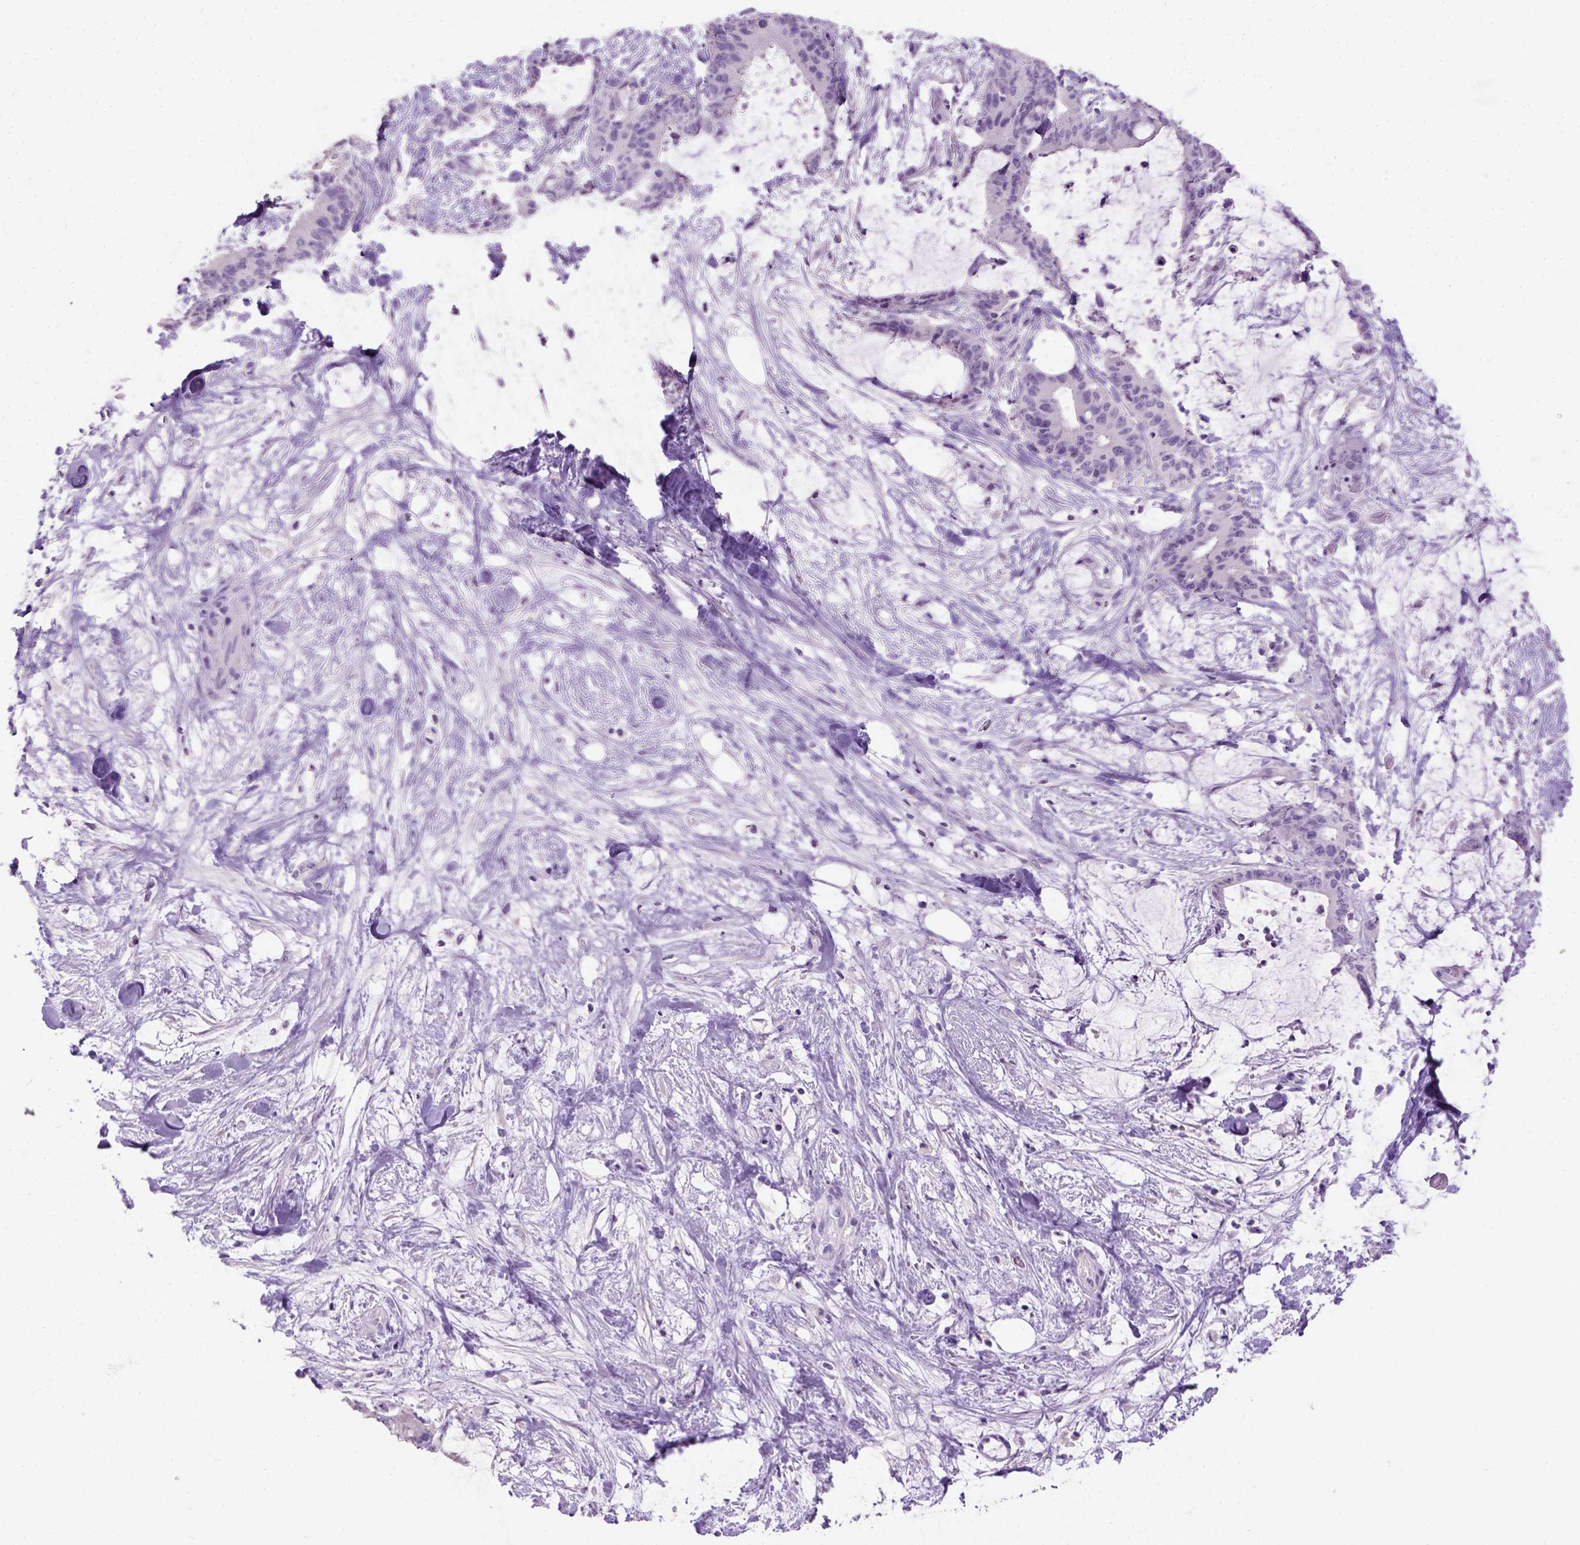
{"staining": {"intensity": "negative", "quantity": "none", "location": "none"}, "tissue": "liver cancer", "cell_type": "Tumor cells", "image_type": "cancer", "snomed": [{"axis": "morphology", "description": "Cholangiocarcinoma"}, {"axis": "topography", "description": "Liver"}], "caption": "This is an immunohistochemistry (IHC) histopathology image of liver cholangiocarcinoma. There is no expression in tumor cells.", "gene": "CYP24A1", "patient": {"sex": "female", "age": 73}}